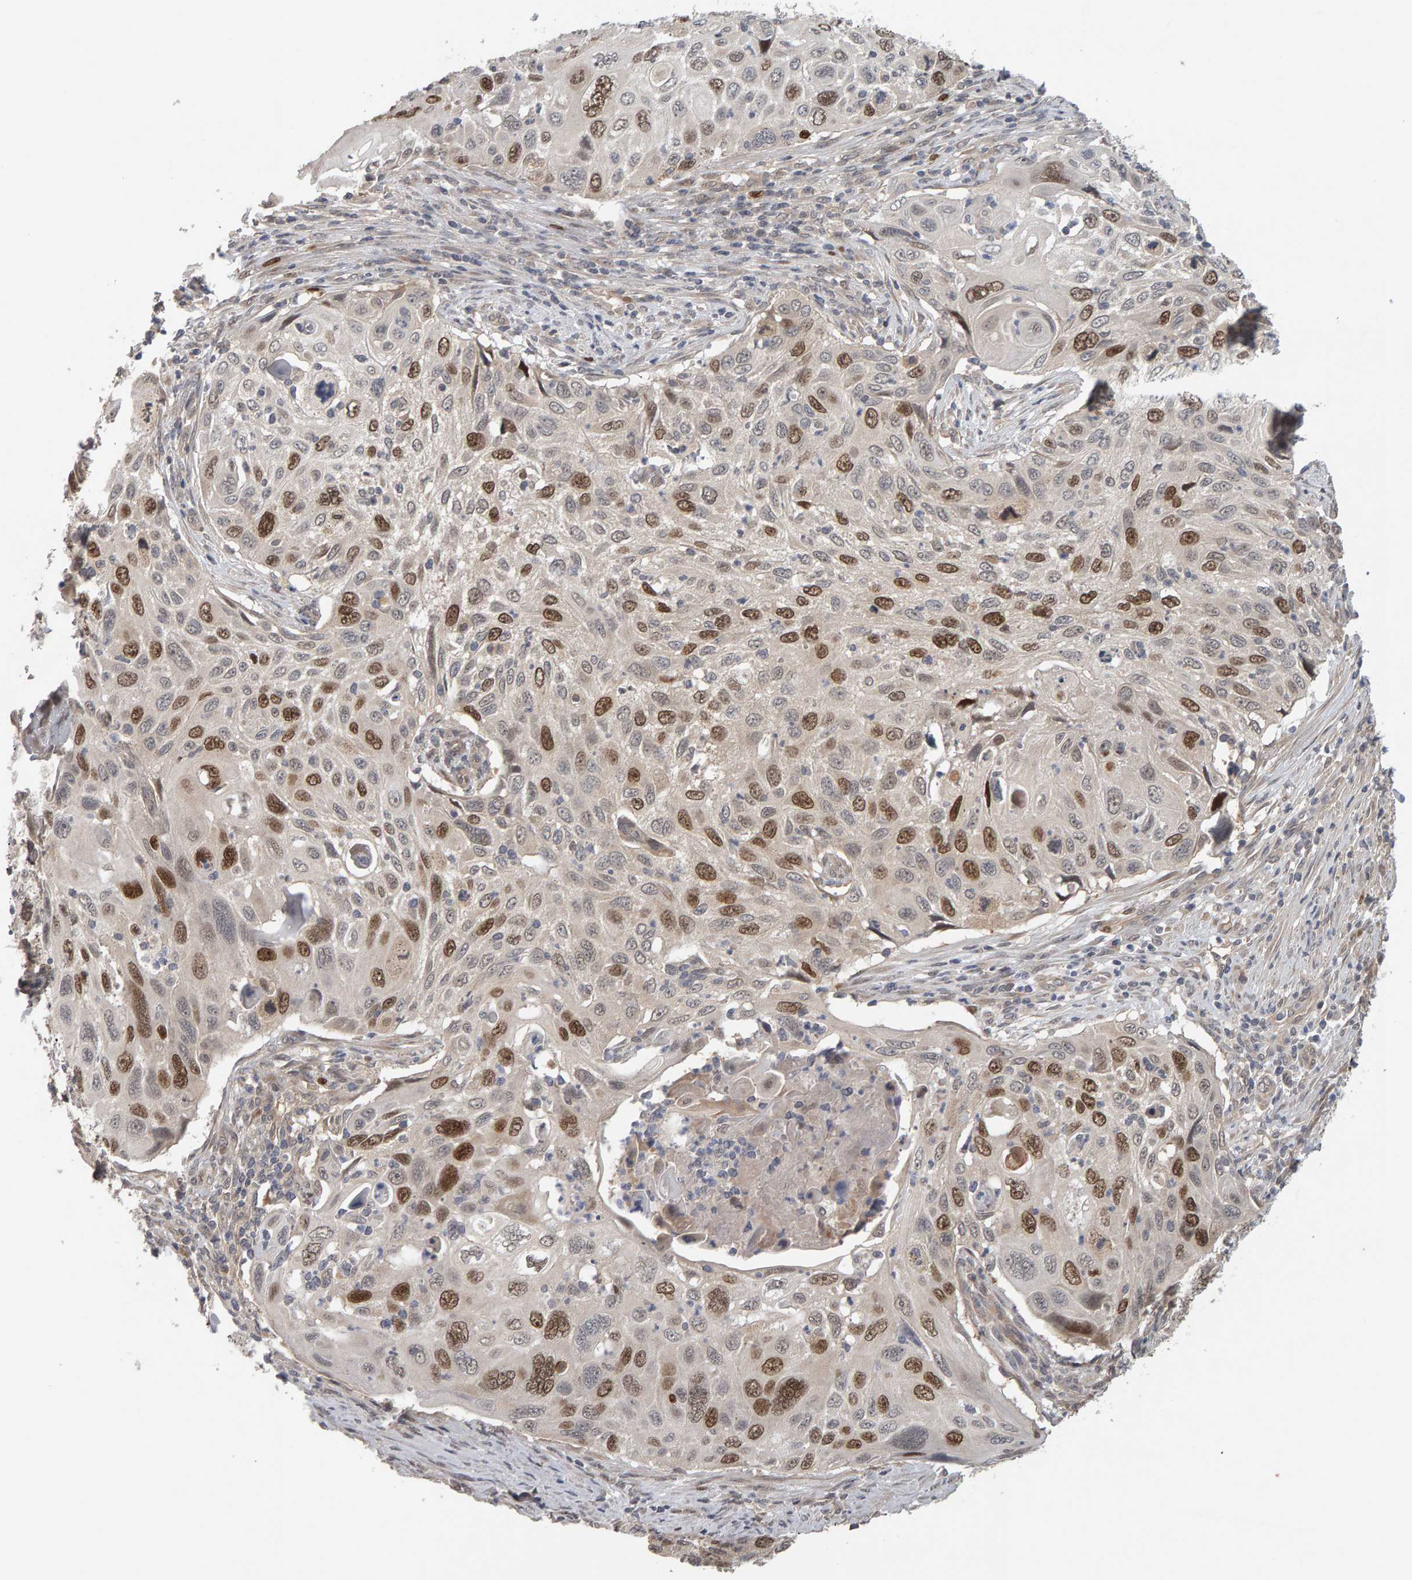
{"staining": {"intensity": "strong", "quantity": "25%-75%", "location": "nuclear"}, "tissue": "cervical cancer", "cell_type": "Tumor cells", "image_type": "cancer", "snomed": [{"axis": "morphology", "description": "Squamous cell carcinoma, NOS"}, {"axis": "topography", "description": "Cervix"}], "caption": "Cervical squamous cell carcinoma tissue demonstrates strong nuclear expression in approximately 25%-75% of tumor cells, visualized by immunohistochemistry.", "gene": "CDCA5", "patient": {"sex": "female", "age": 70}}